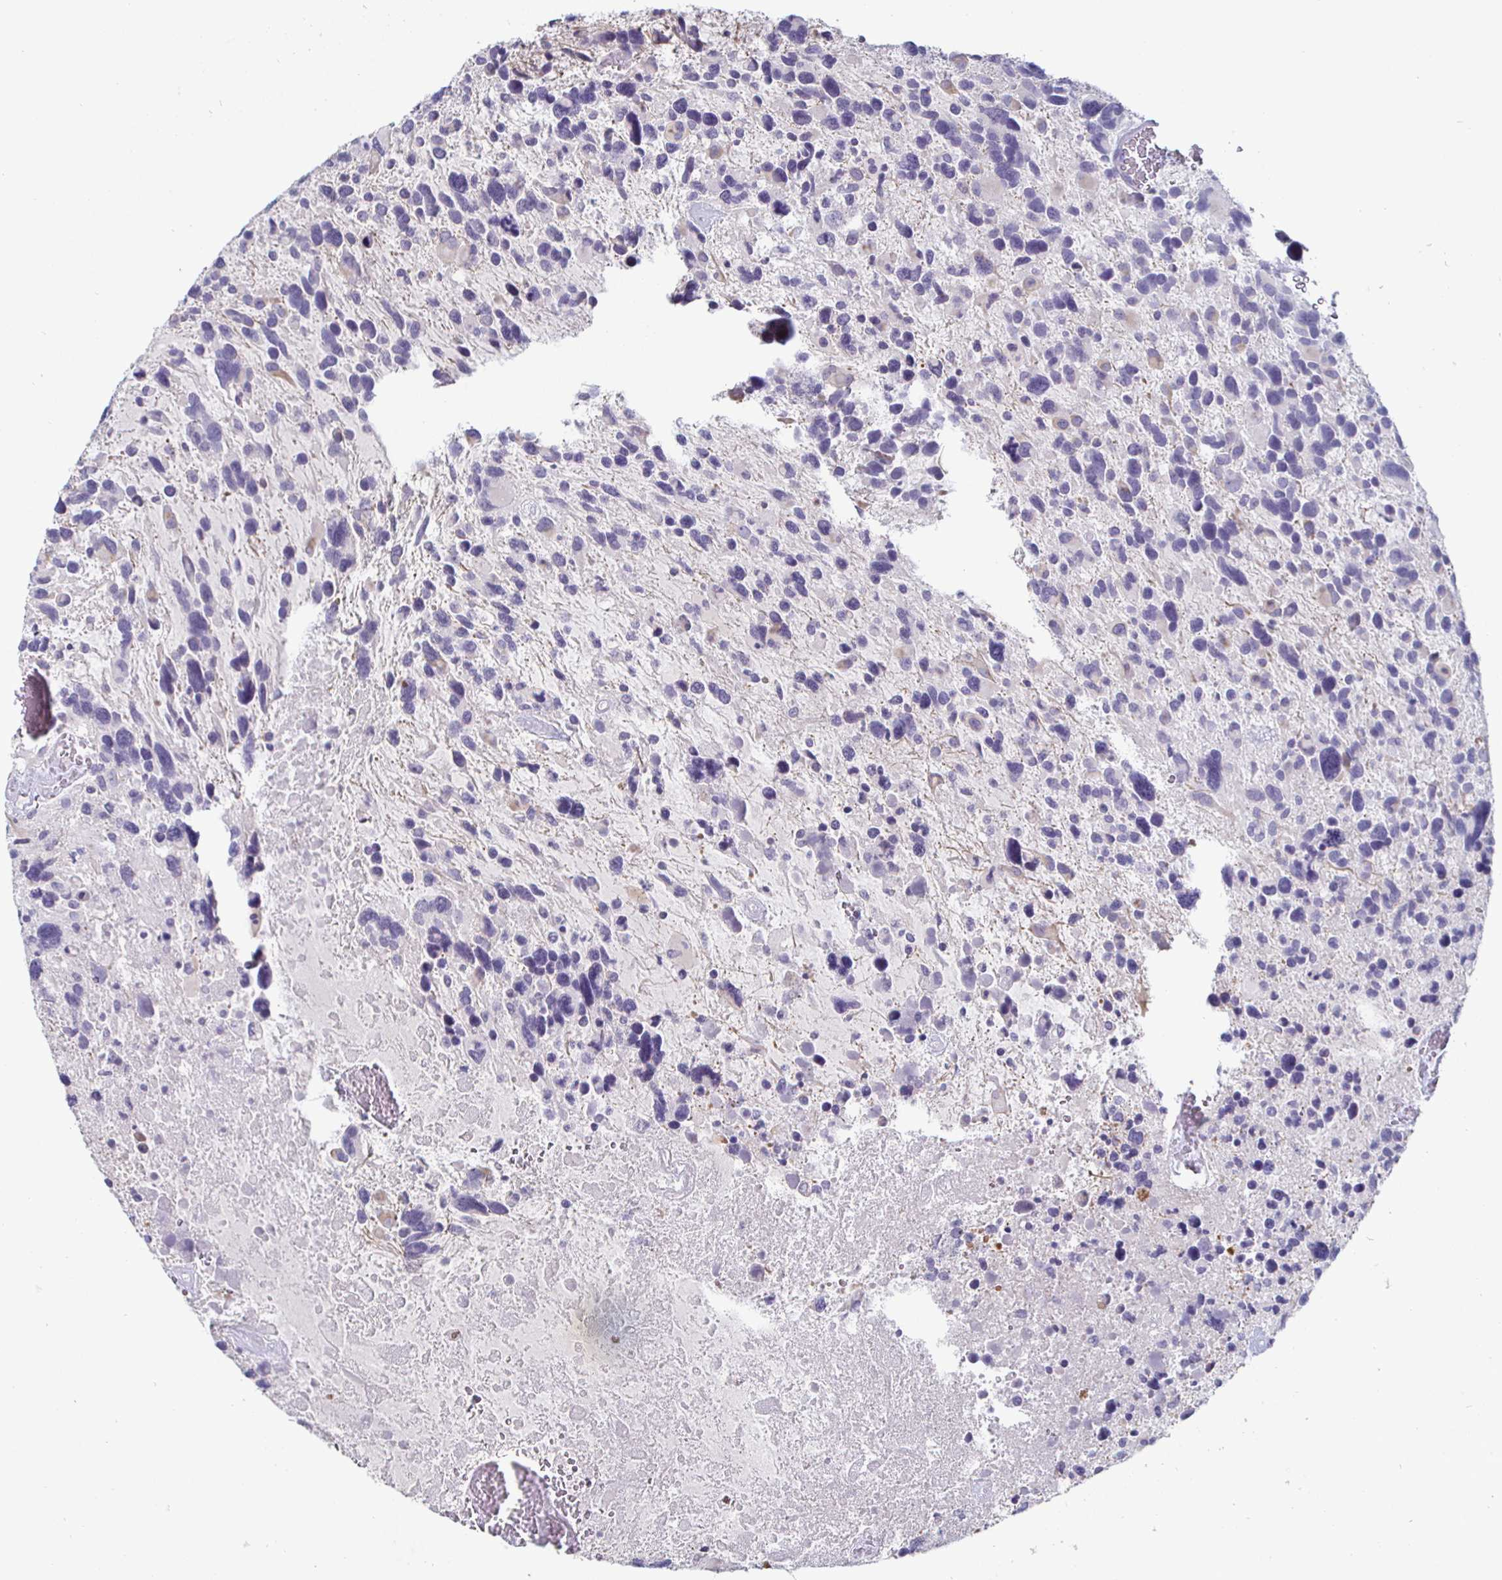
{"staining": {"intensity": "negative", "quantity": "none", "location": "none"}, "tissue": "glioma", "cell_type": "Tumor cells", "image_type": "cancer", "snomed": [{"axis": "morphology", "description": "Glioma, malignant, High grade"}, {"axis": "topography", "description": "Brain"}], "caption": "IHC of human high-grade glioma (malignant) exhibits no positivity in tumor cells.", "gene": "ENPP1", "patient": {"sex": "male", "age": 49}}